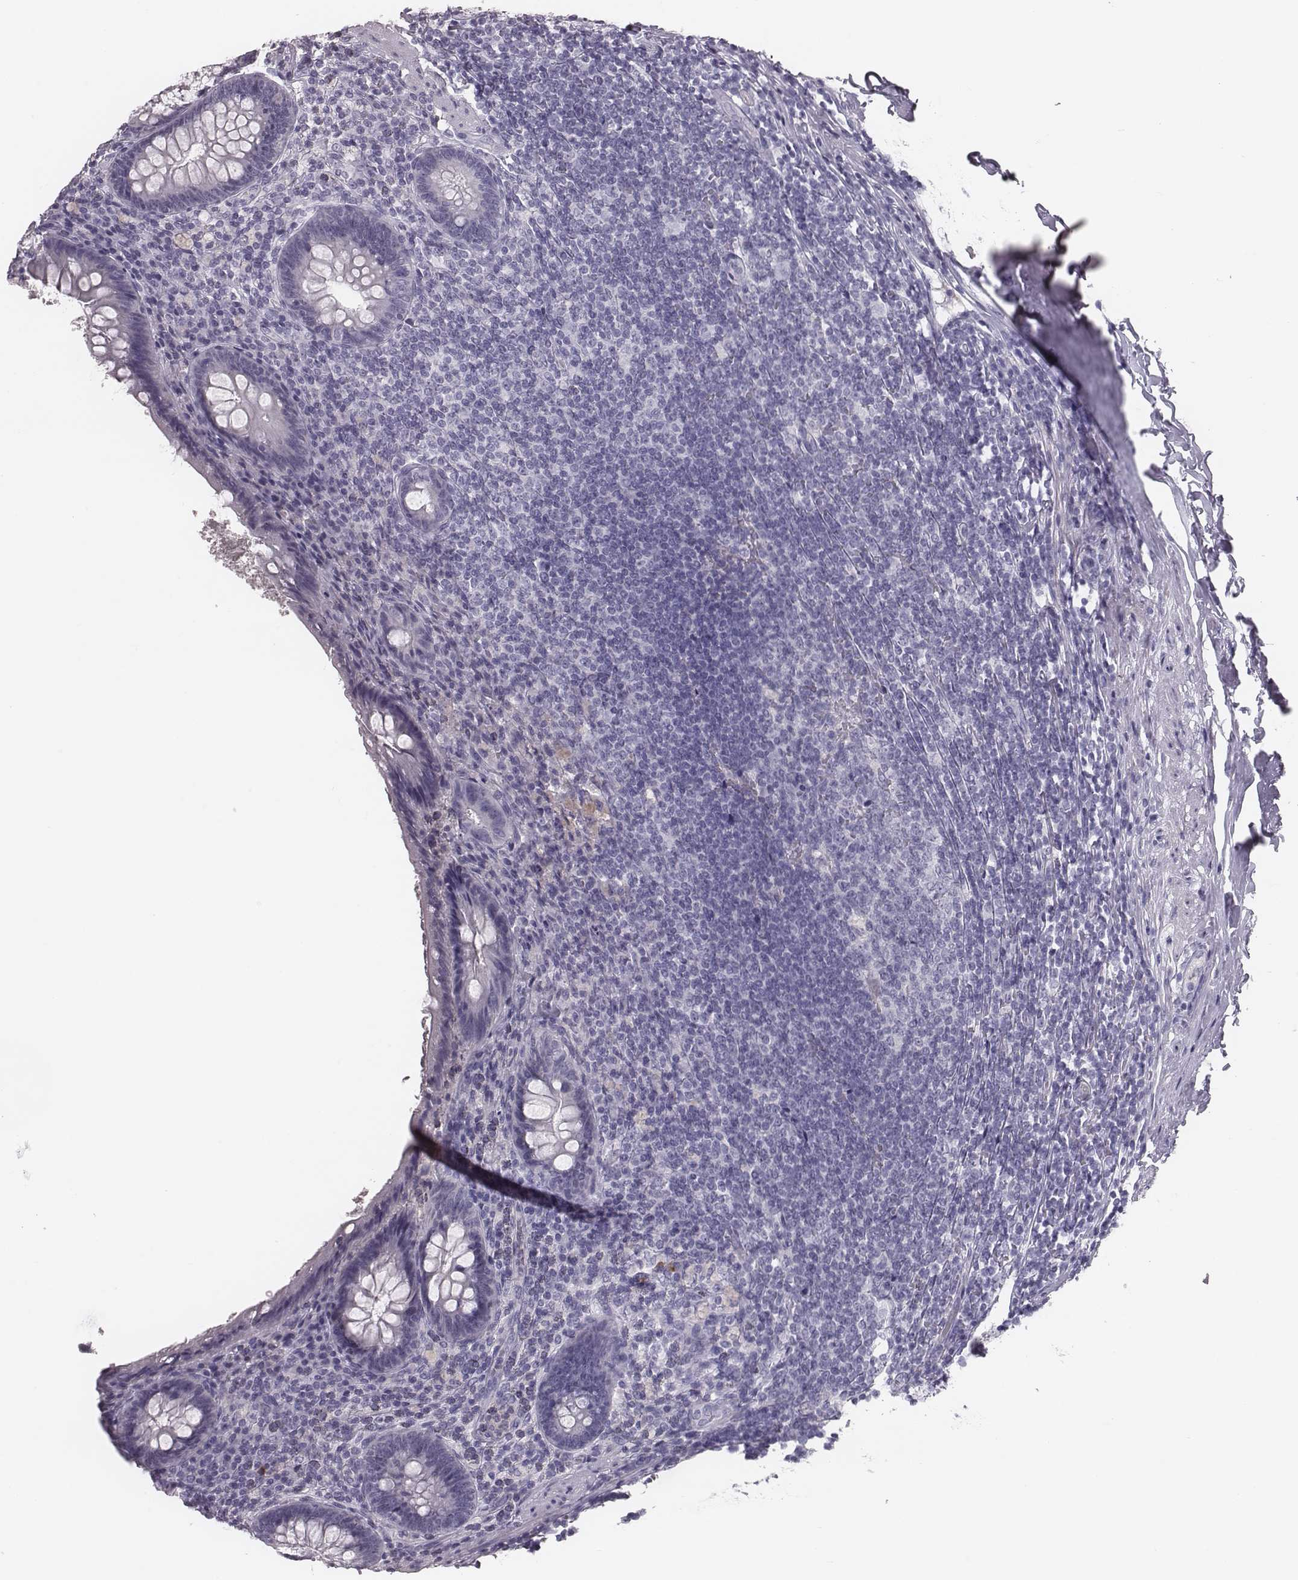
{"staining": {"intensity": "negative", "quantity": "none", "location": "none"}, "tissue": "appendix", "cell_type": "Glandular cells", "image_type": "normal", "snomed": [{"axis": "morphology", "description": "Normal tissue, NOS"}, {"axis": "topography", "description": "Appendix"}], "caption": "This is a image of immunohistochemistry staining of unremarkable appendix, which shows no positivity in glandular cells. (DAB (3,3'-diaminobenzidine) immunohistochemistry (IHC) visualized using brightfield microscopy, high magnification).", "gene": "CSH1", "patient": {"sex": "male", "age": 47}}